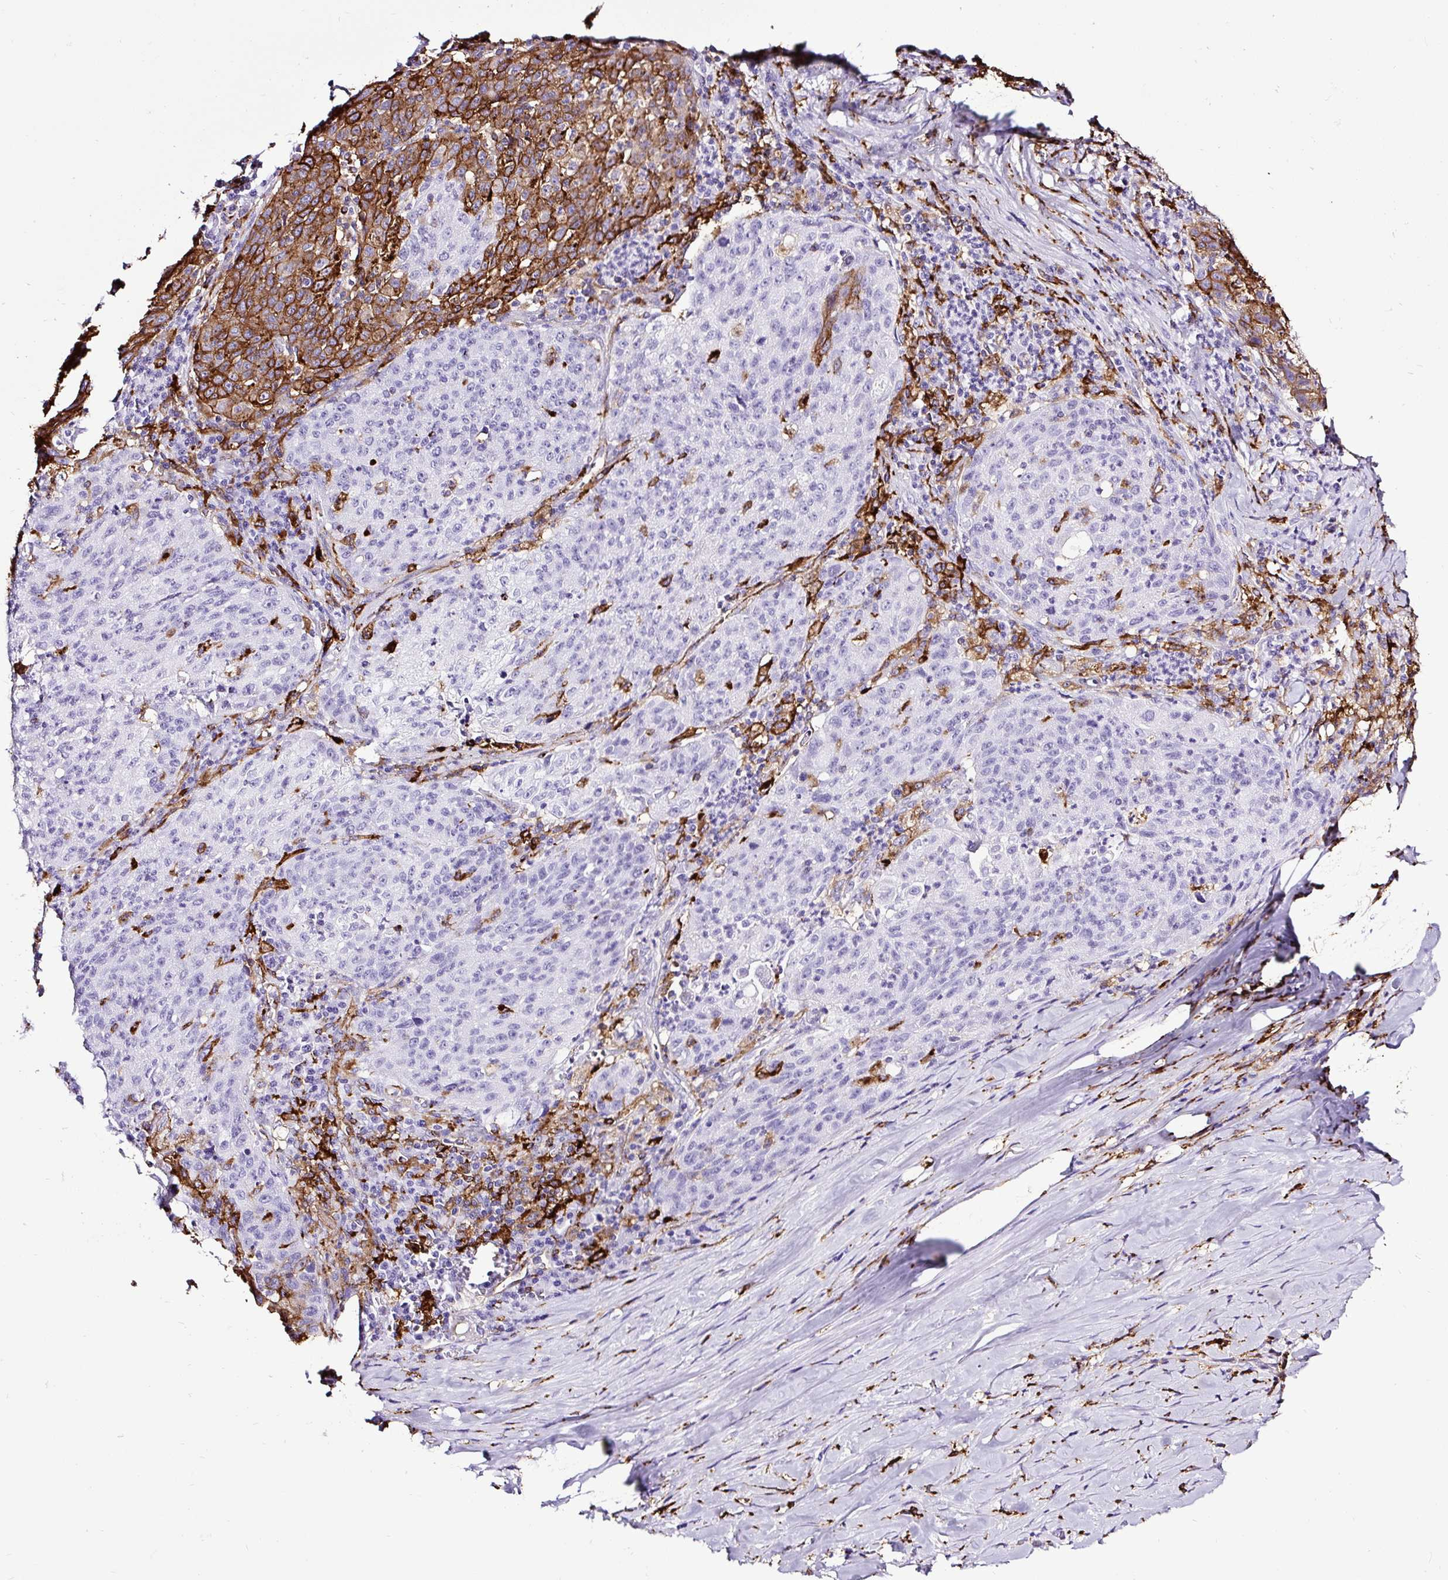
{"staining": {"intensity": "moderate", "quantity": "25%-75%", "location": "cytoplasmic/membranous"}, "tissue": "lung cancer", "cell_type": "Tumor cells", "image_type": "cancer", "snomed": [{"axis": "morphology", "description": "Squamous cell carcinoma, NOS"}, {"axis": "morphology", "description": "Squamous cell carcinoma, metastatic, NOS"}, {"axis": "topography", "description": "Bronchus"}, {"axis": "topography", "description": "Lung"}], "caption": "High-magnification brightfield microscopy of lung cancer stained with DAB (3,3'-diaminobenzidine) (brown) and counterstained with hematoxylin (blue). tumor cells exhibit moderate cytoplasmic/membranous positivity is appreciated in about25%-75% of cells.", "gene": "HLA-DRA", "patient": {"sex": "male", "age": 62}}